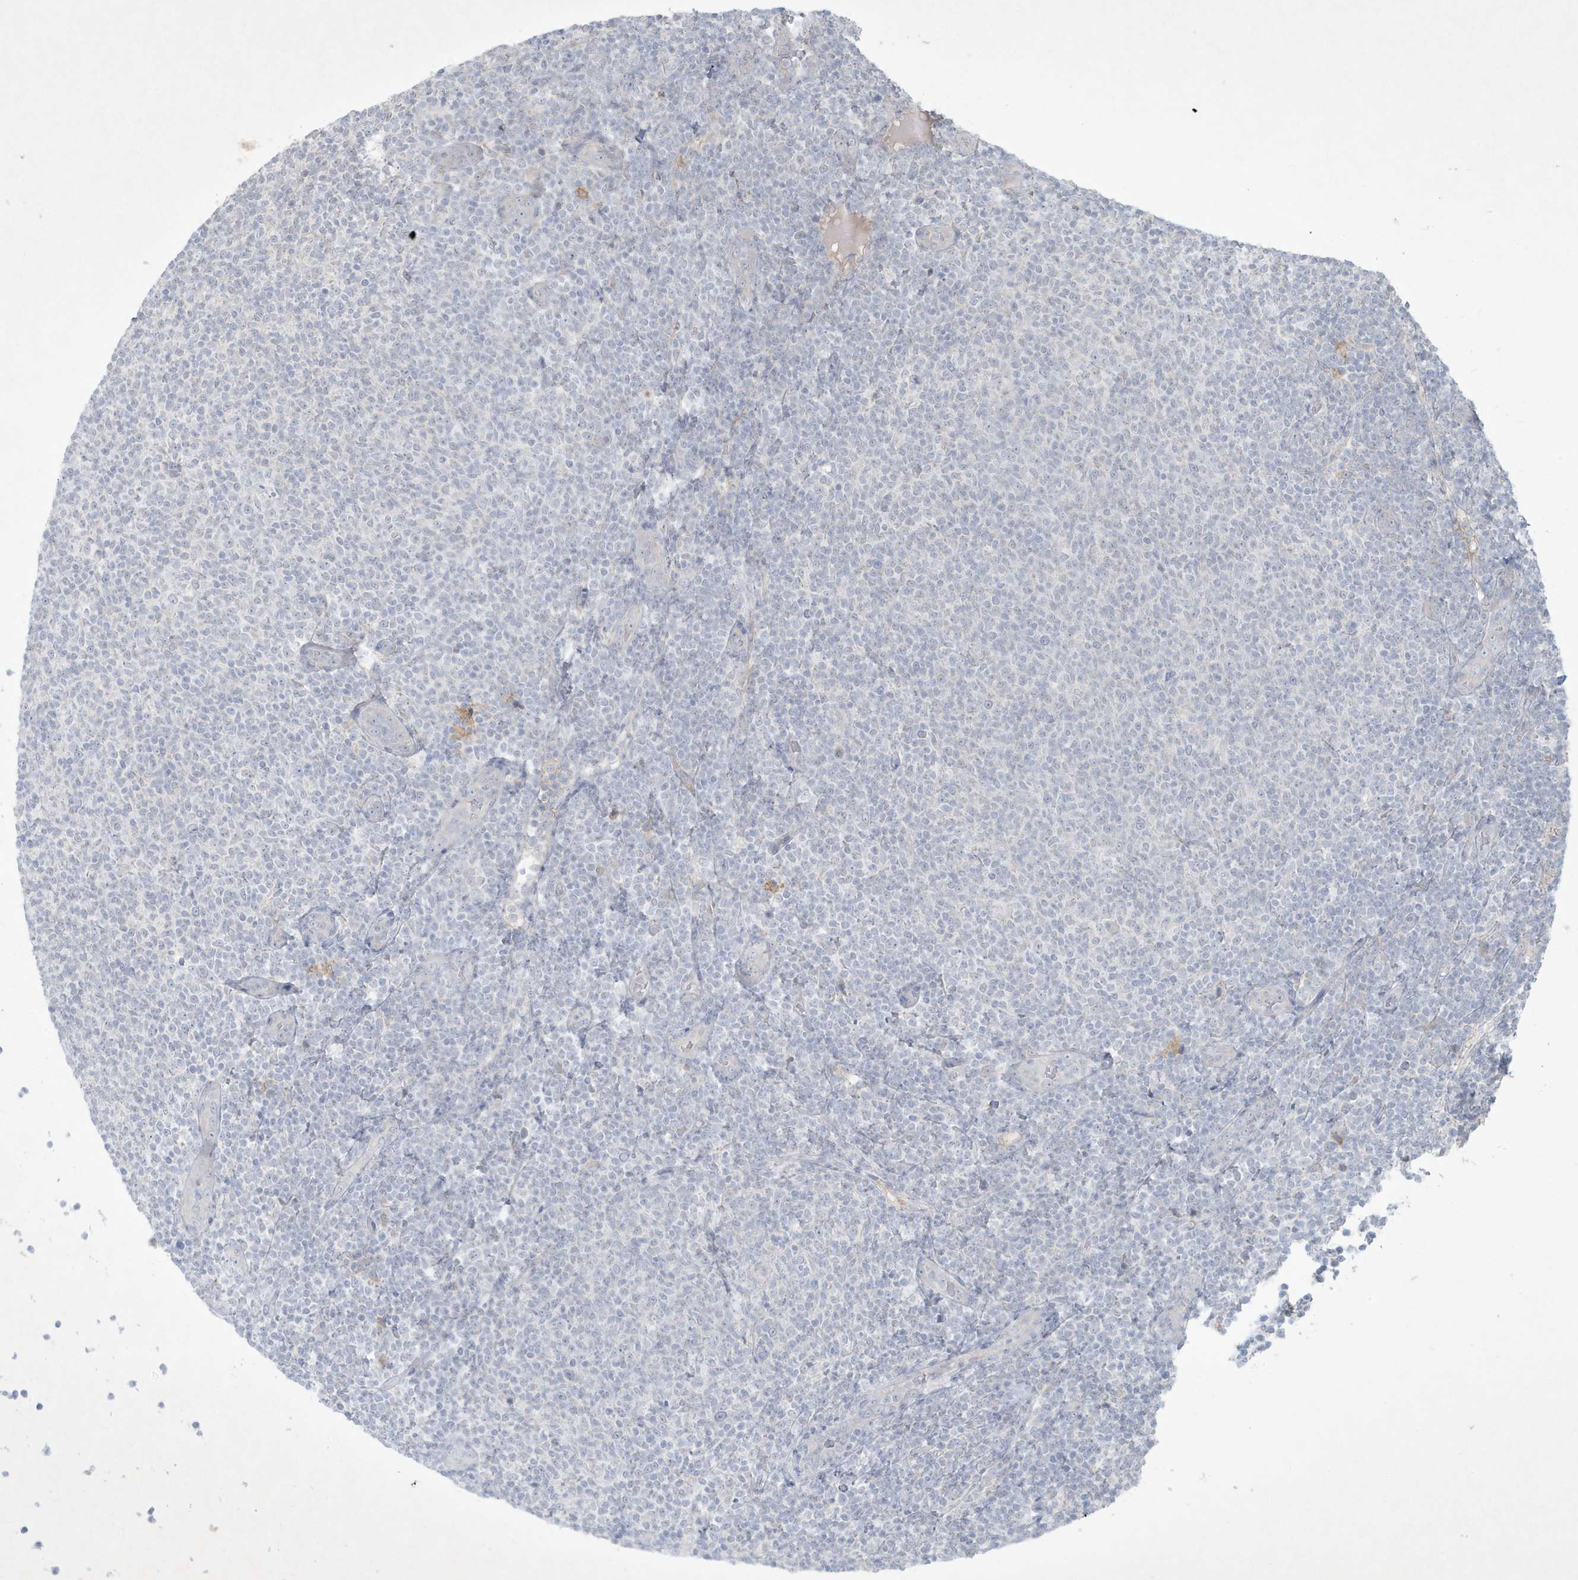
{"staining": {"intensity": "negative", "quantity": "none", "location": "none"}, "tissue": "lymphoma", "cell_type": "Tumor cells", "image_type": "cancer", "snomed": [{"axis": "morphology", "description": "Malignant lymphoma, non-Hodgkin's type, Low grade"}, {"axis": "topography", "description": "Lymph node"}], "caption": "IHC histopathology image of neoplastic tissue: human malignant lymphoma, non-Hodgkin's type (low-grade) stained with DAB reveals no significant protein positivity in tumor cells.", "gene": "CCDC24", "patient": {"sex": "male", "age": 66}}